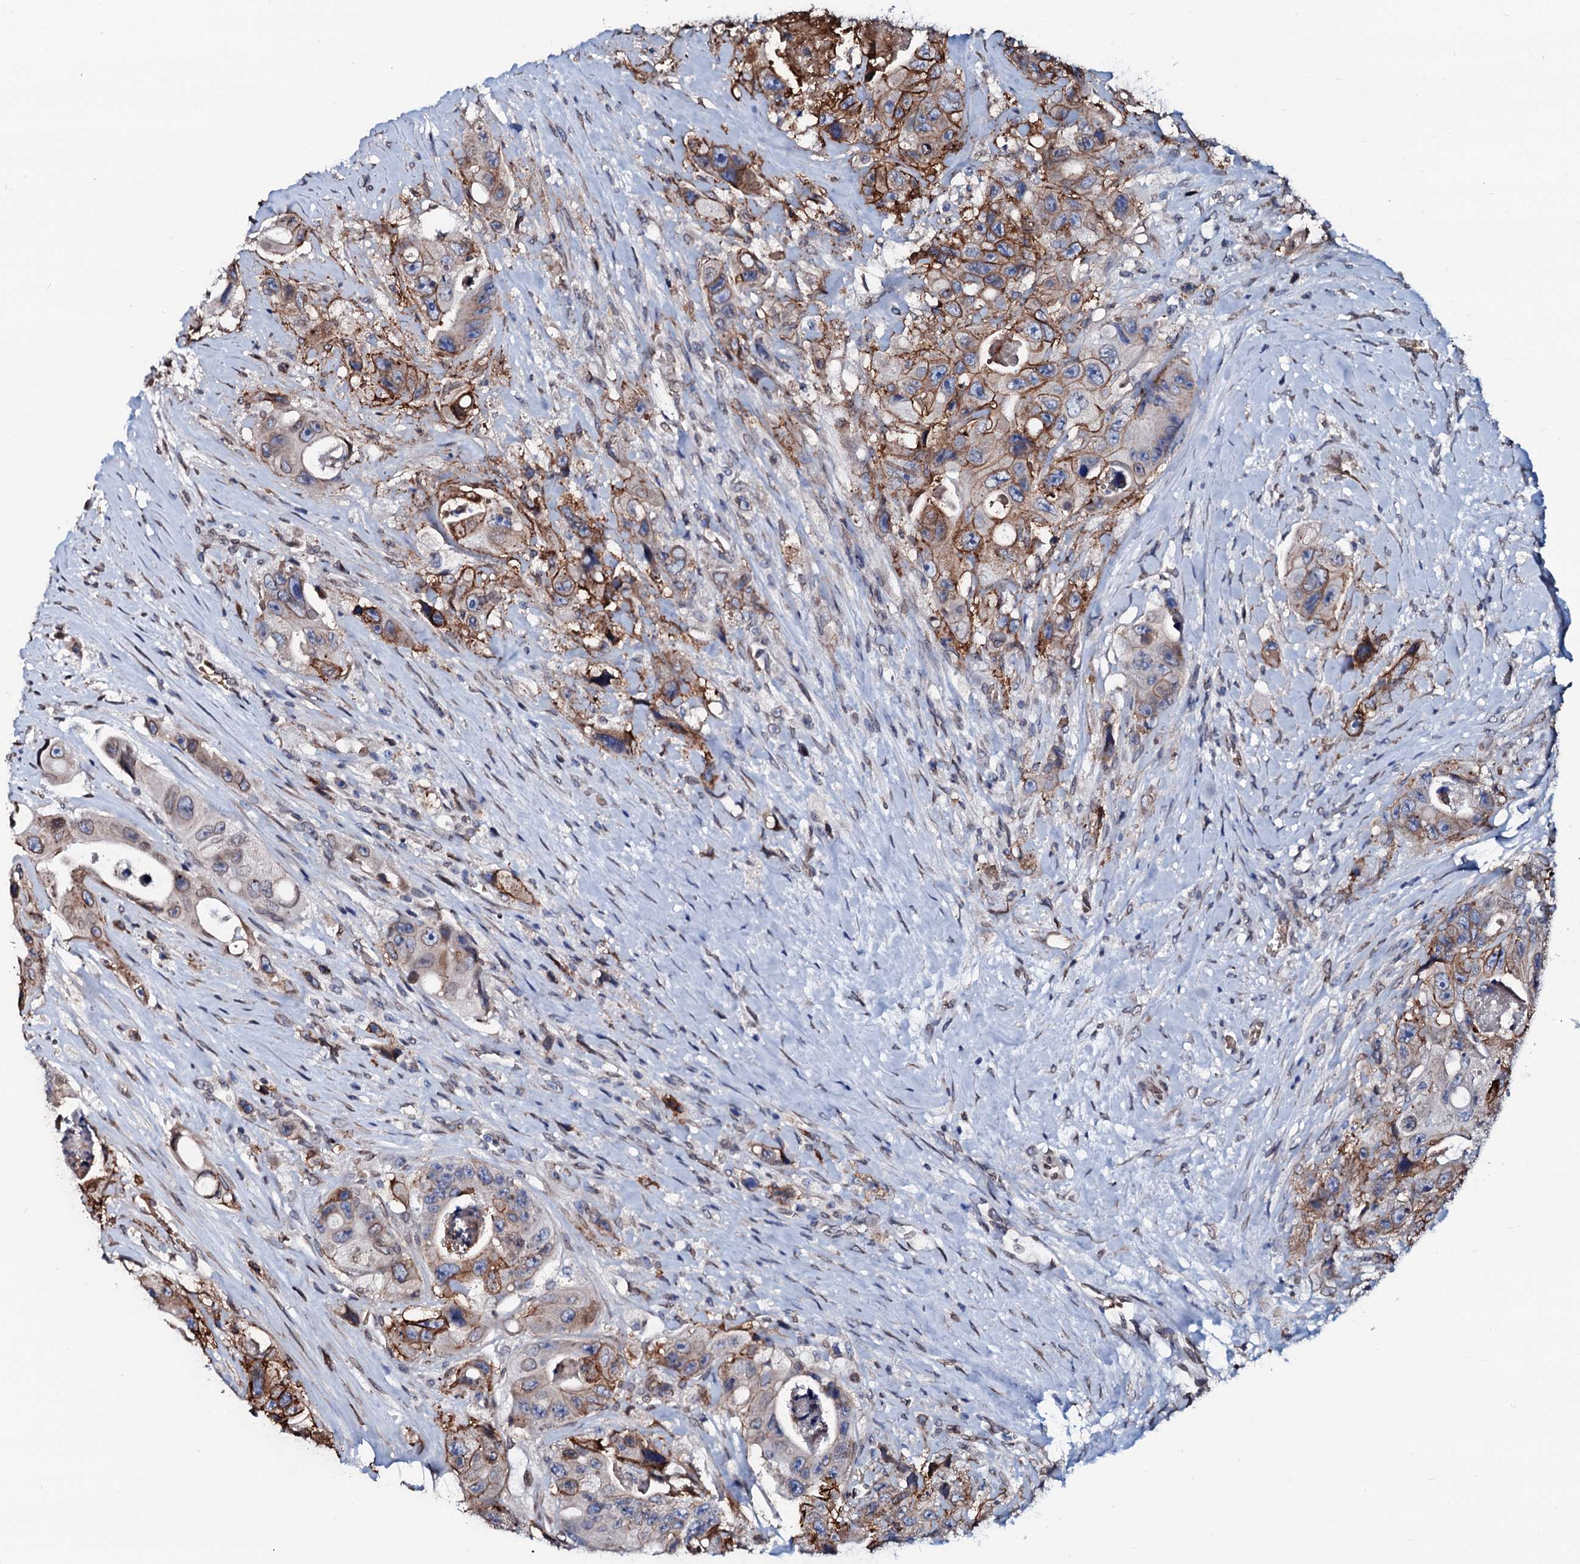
{"staining": {"intensity": "moderate", "quantity": ">75%", "location": "cytoplasmic/membranous"}, "tissue": "colorectal cancer", "cell_type": "Tumor cells", "image_type": "cancer", "snomed": [{"axis": "morphology", "description": "Adenocarcinoma, NOS"}, {"axis": "topography", "description": "Colon"}], "caption": "High-power microscopy captured an immunohistochemistry photomicrograph of adenocarcinoma (colorectal), revealing moderate cytoplasmic/membranous staining in approximately >75% of tumor cells.", "gene": "NRP2", "patient": {"sex": "female", "age": 46}}